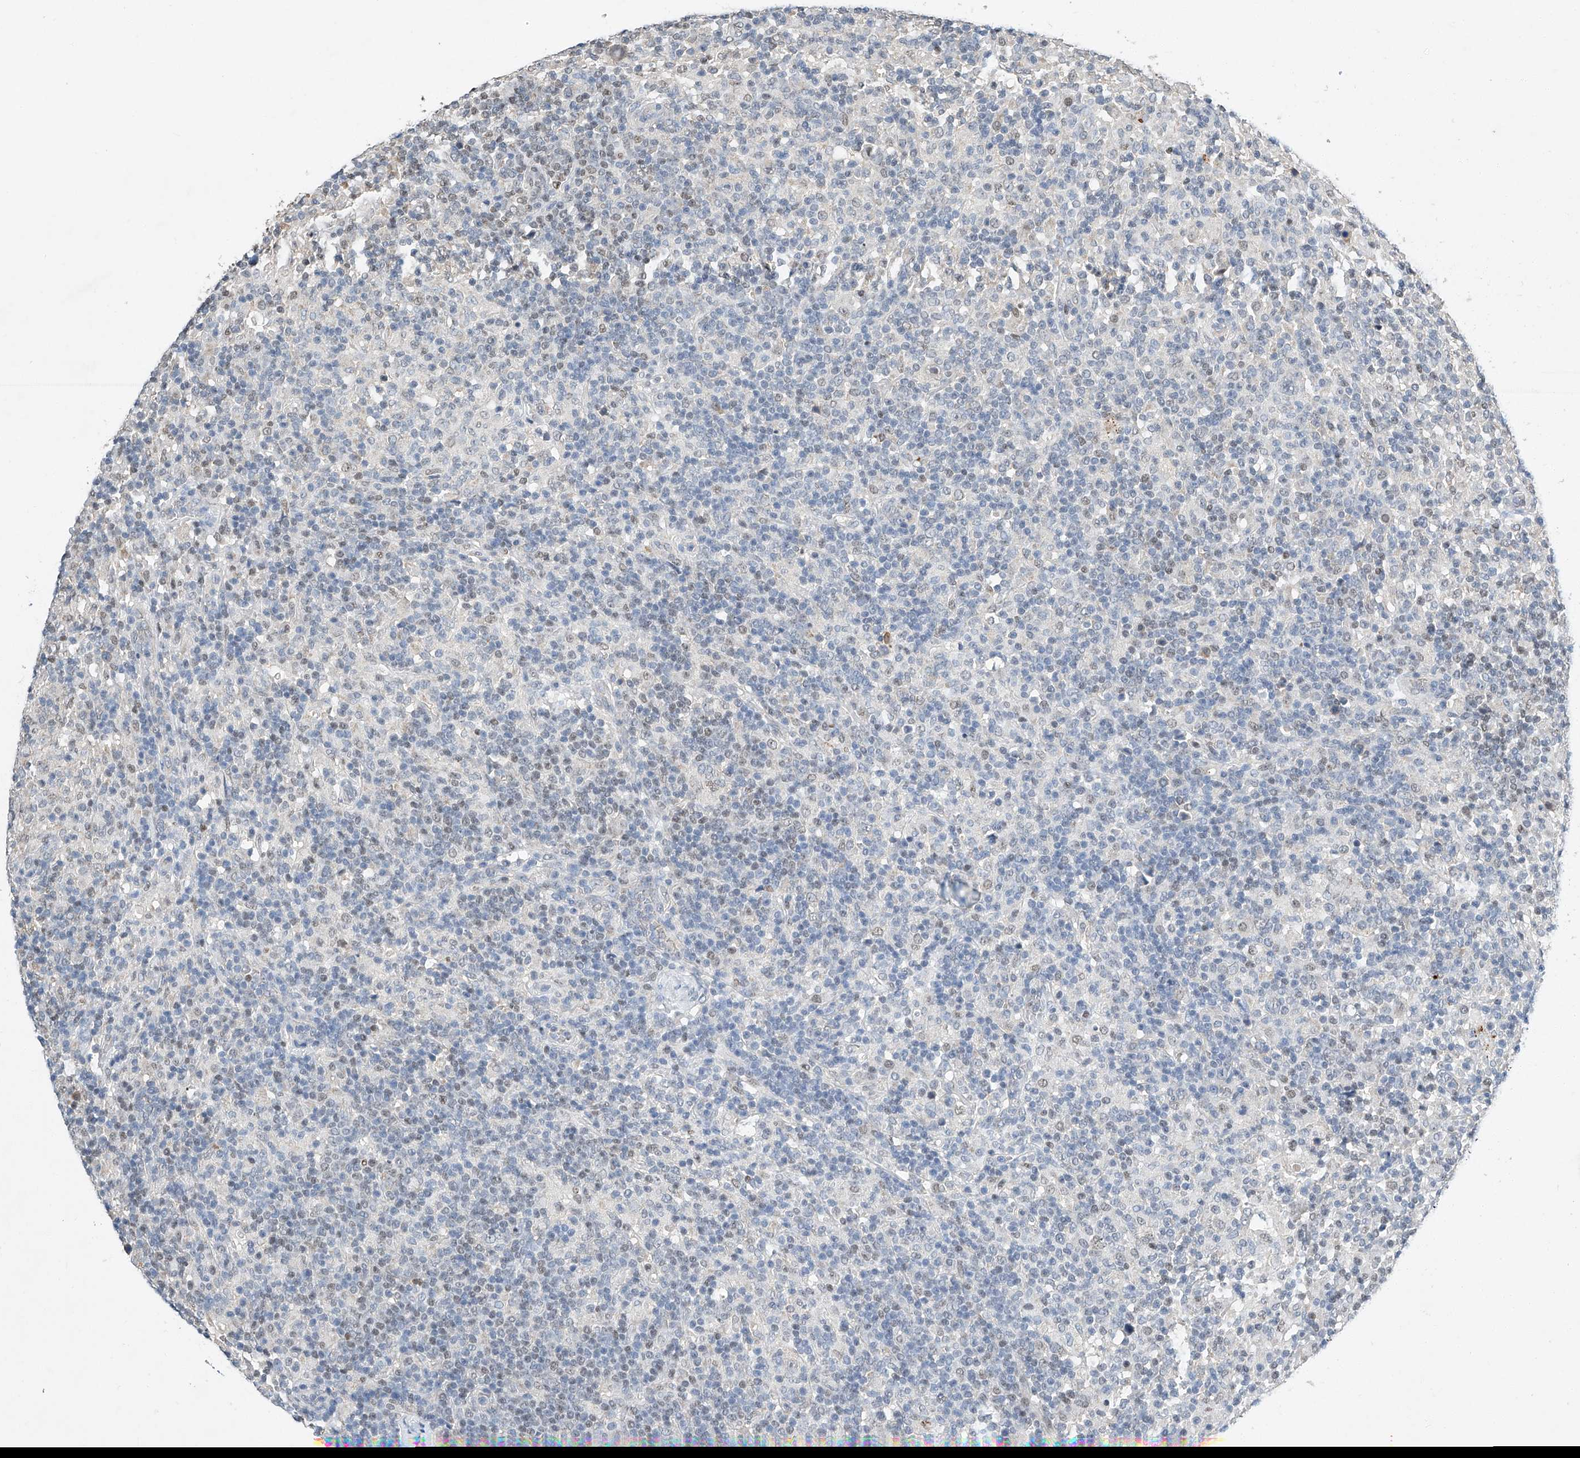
{"staining": {"intensity": "negative", "quantity": "none", "location": "none"}, "tissue": "lymphoma", "cell_type": "Tumor cells", "image_type": "cancer", "snomed": [{"axis": "morphology", "description": "Hodgkin's disease, NOS"}, {"axis": "topography", "description": "Lymph node"}], "caption": "An immunohistochemistry (IHC) micrograph of Hodgkin's disease is shown. There is no staining in tumor cells of Hodgkin's disease.", "gene": "CTDP1", "patient": {"sex": "male", "age": 70}}